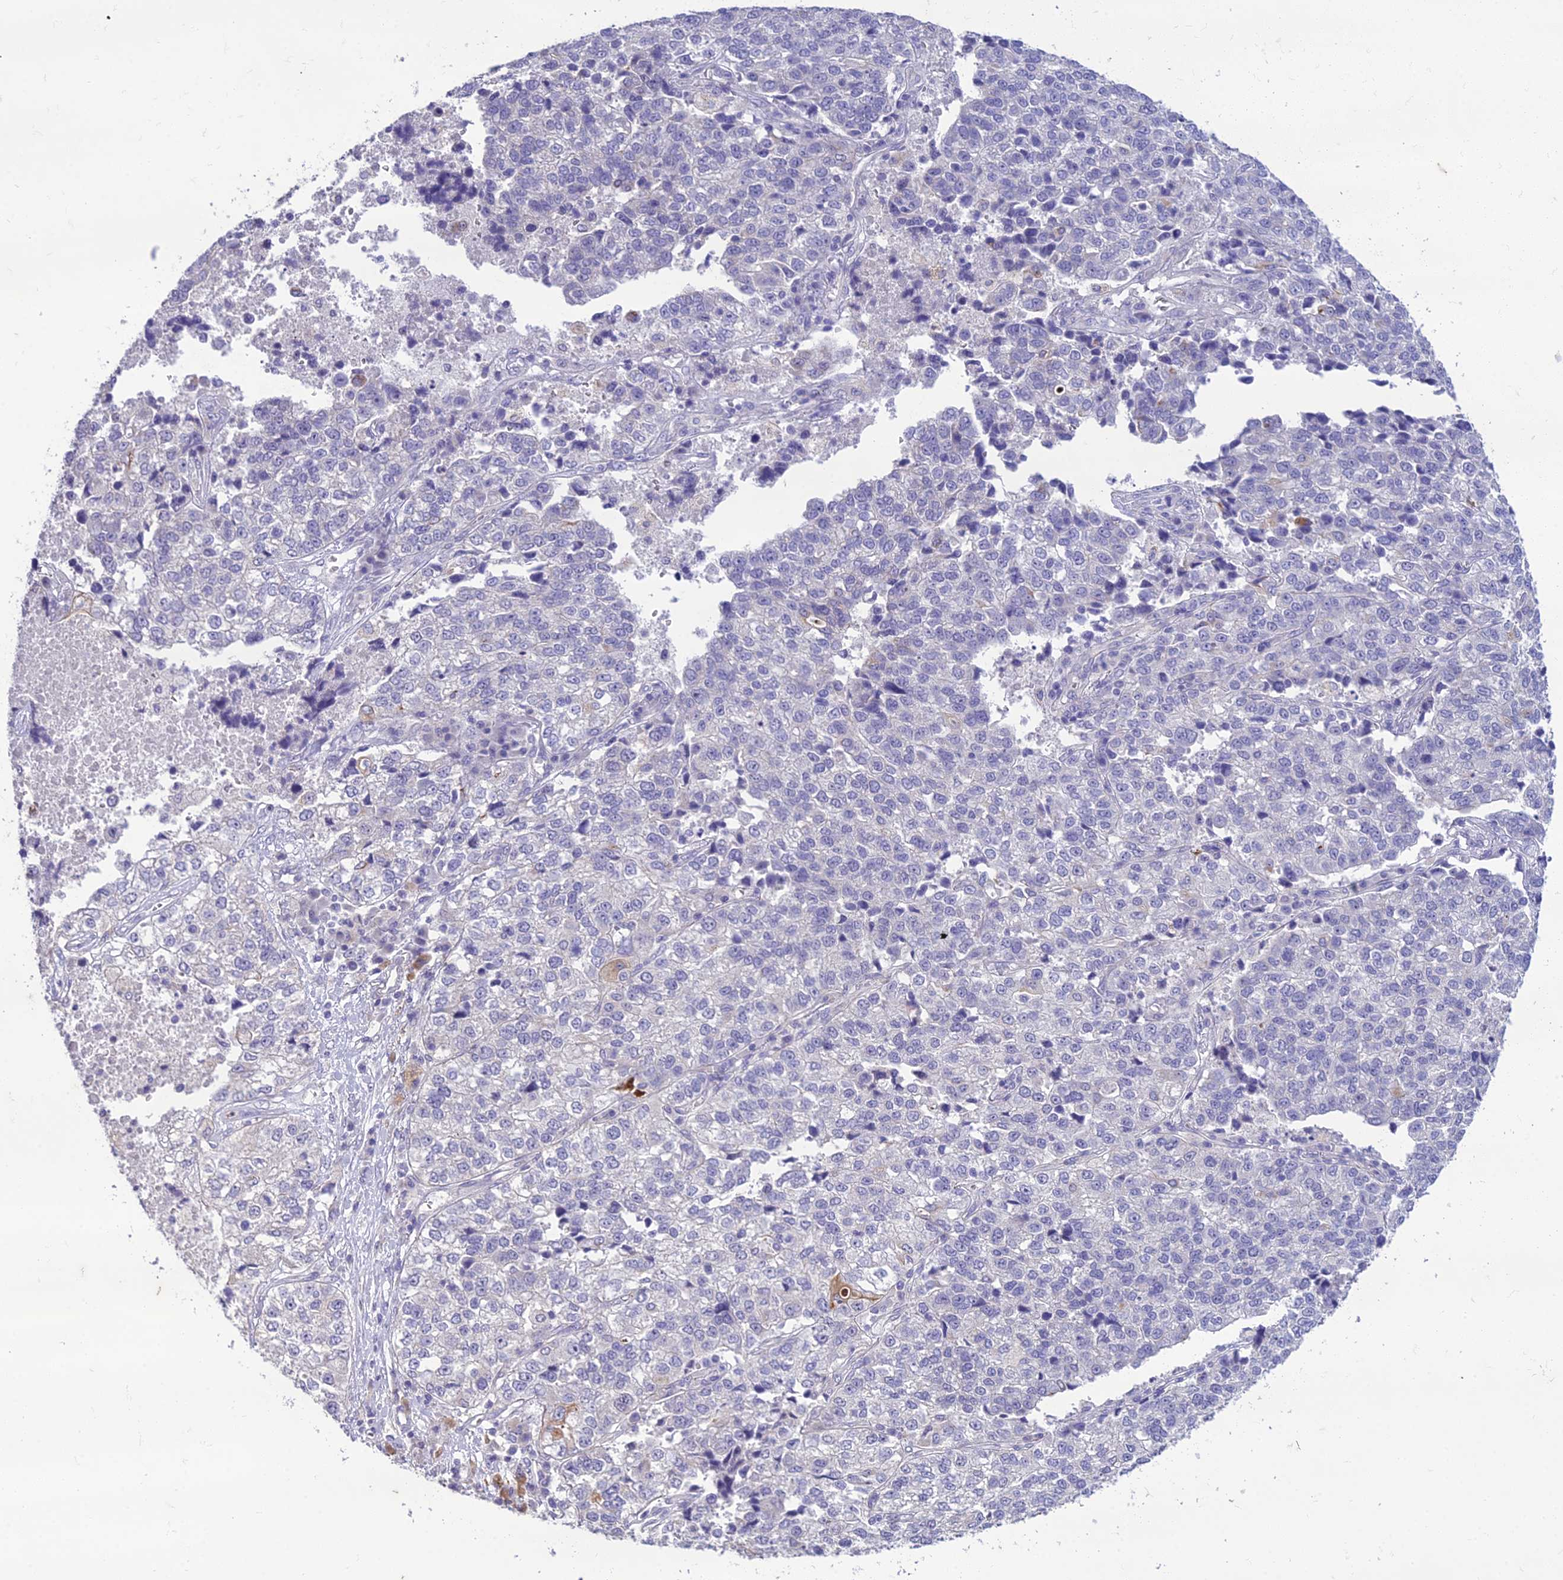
{"staining": {"intensity": "negative", "quantity": "none", "location": "none"}, "tissue": "lung cancer", "cell_type": "Tumor cells", "image_type": "cancer", "snomed": [{"axis": "morphology", "description": "Adenocarcinoma, NOS"}, {"axis": "topography", "description": "Lung"}], "caption": "IHC of human lung cancer exhibits no expression in tumor cells. (DAB (3,3'-diaminobenzidine) immunohistochemistry (IHC), high magnification).", "gene": "SCRT1", "patient": {"sex": "male", "age": 49}}